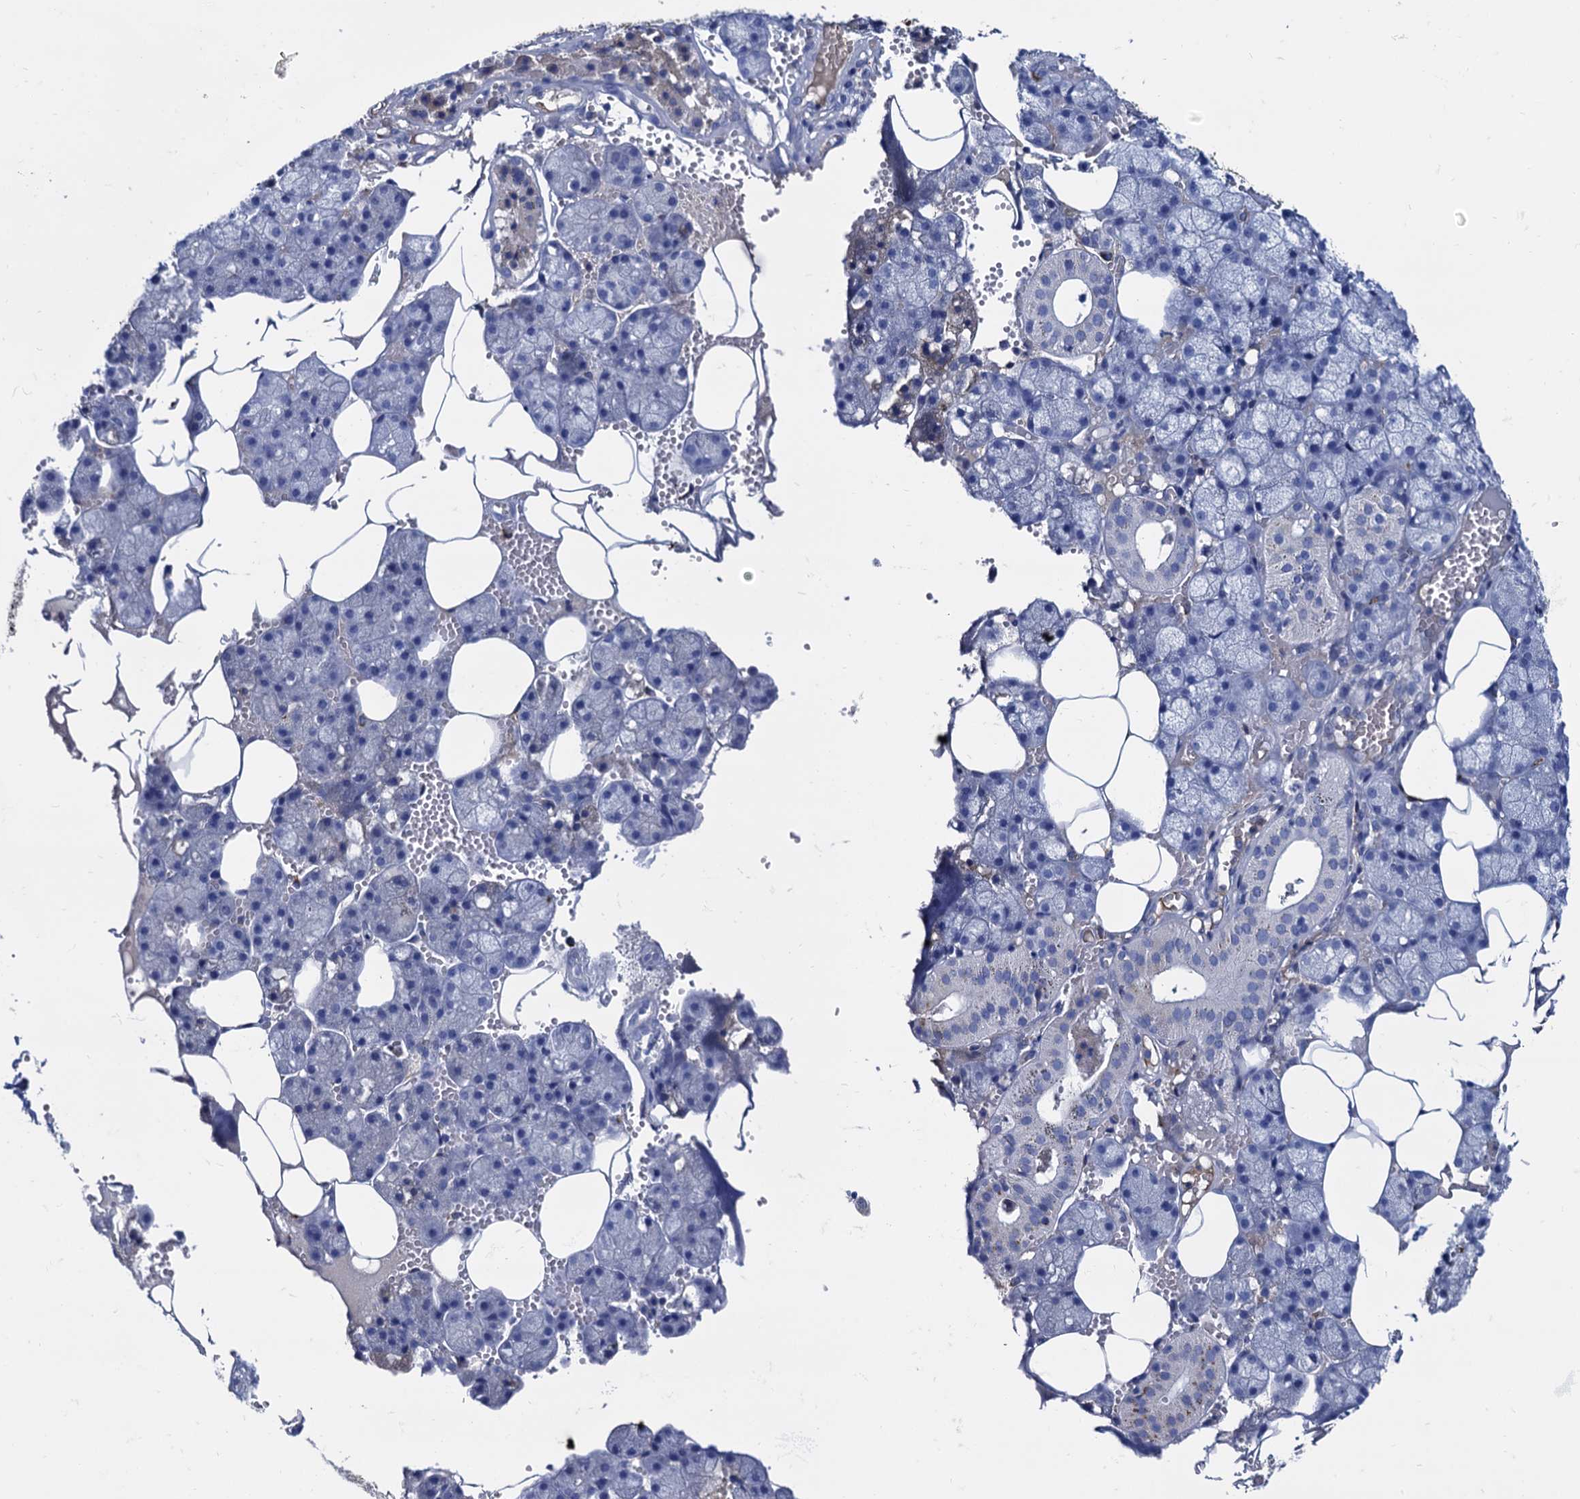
{"staining": {"intensity": "moderate", "quantity": "<25%", "location": "cytoplasmic/membranous"}, "tissue": "salivary gland", "cell_type": "Glandular cells", "image_type": "normal", "snomed": [{"axis": "morphology", "description": "Normal tissue, NOS"}, {"axis": "topography", "description": "Salivary gland"}], "caption": "Brown immunohistochemical staining in benign human salivary gland shows moderate cytoplasmic/membranous staining in about <25% of glandular cells.", "gene": "APOD", "patient": {"sex": "male", "age": 62}}